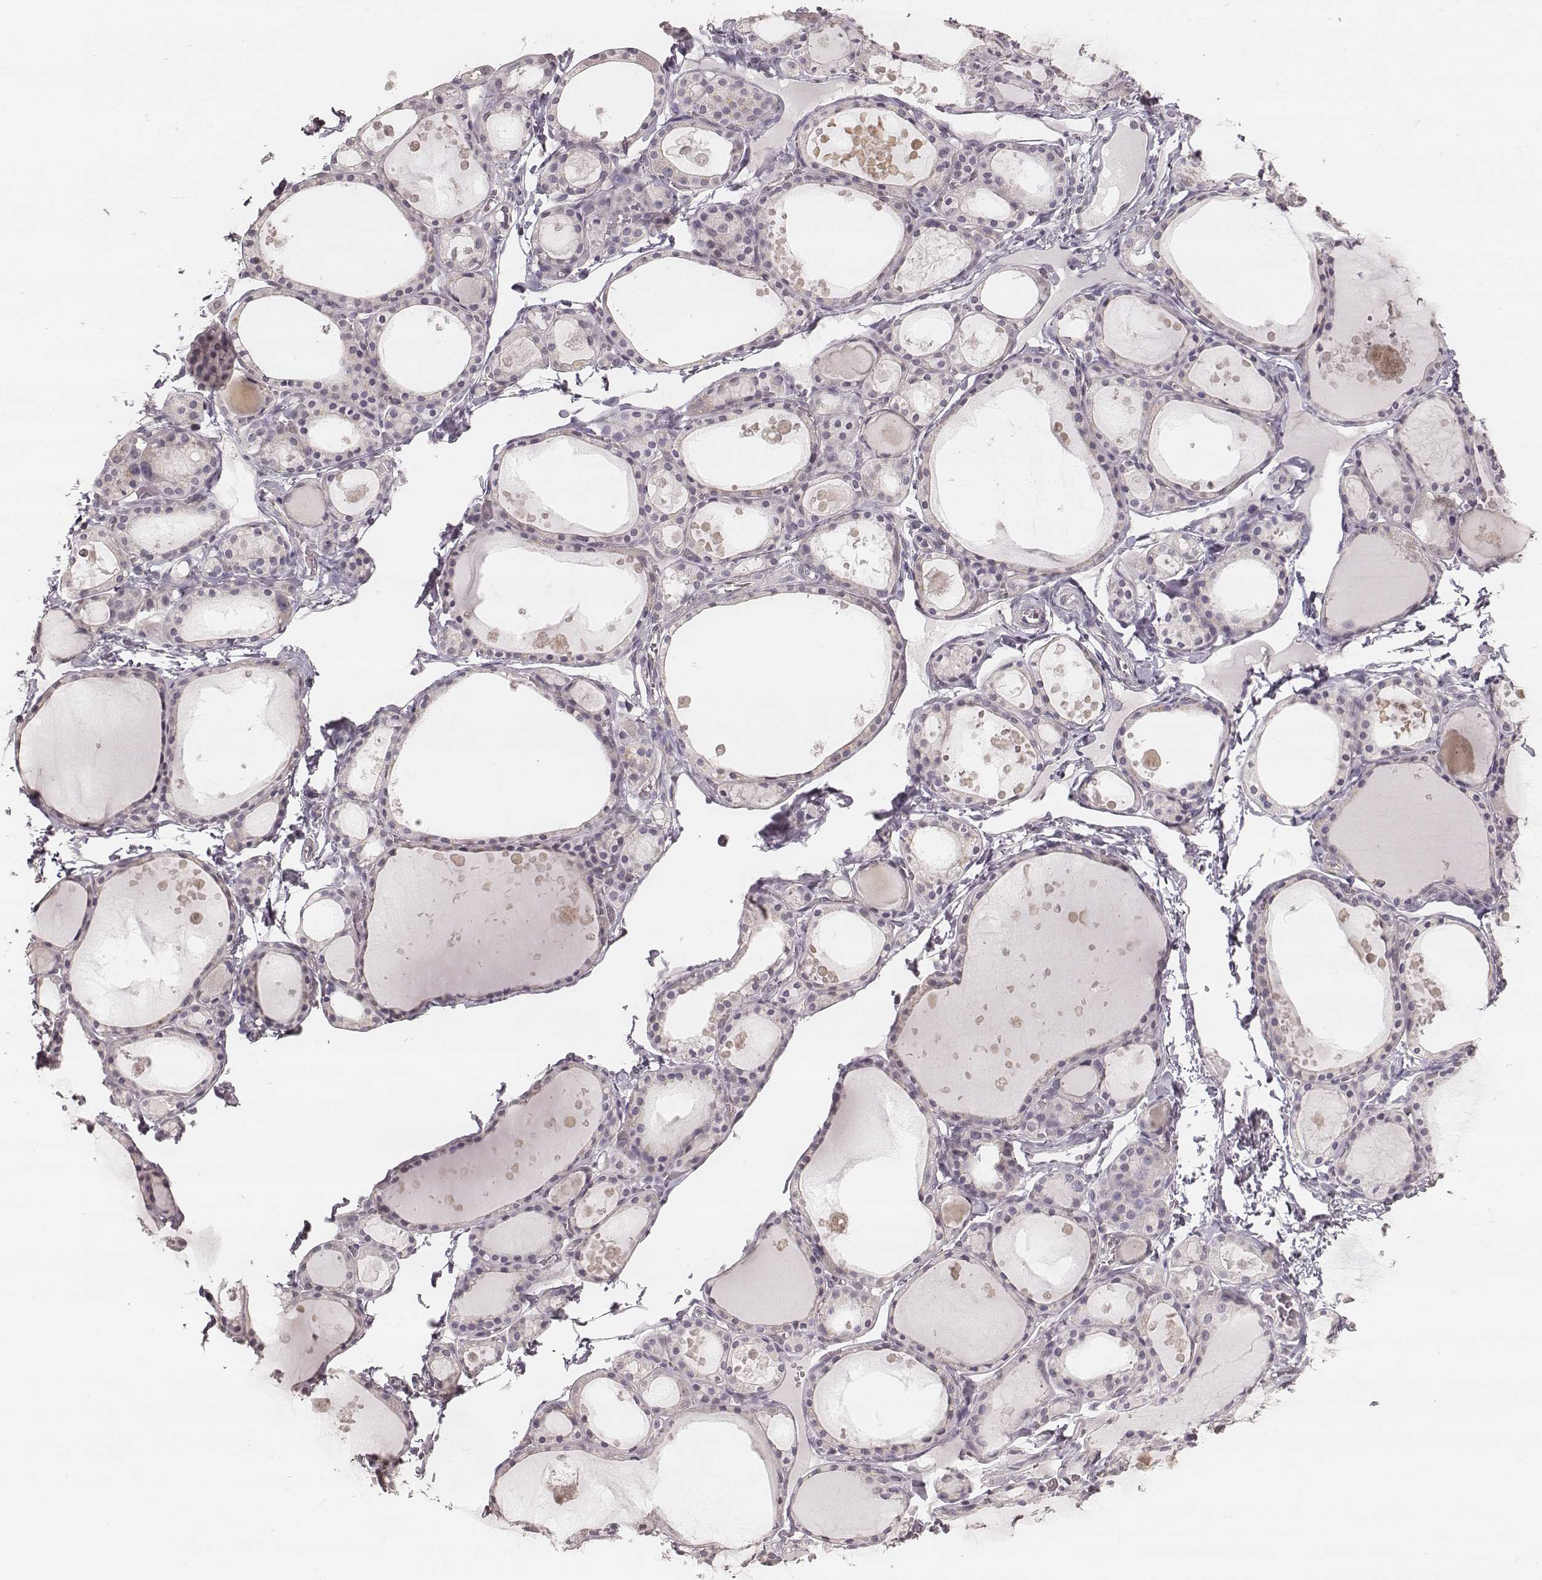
{"staining": {"intensity": "negative", "quantity": "none", "location": "none"}, "tissue": "thyroid gland", "cell_type": "Glandular cells", "image_type": "normal", "snomed": [{"axis": "morphology", "description": "Normal tissue, NOS"}, {"axis": "topography", "description": "Thyroid gland"}], "caption": "The image shows no significant staining in glandular cells of thyroid gland.", "gene": "LY6K", "patient": {"sex": "male", "age": 68}}